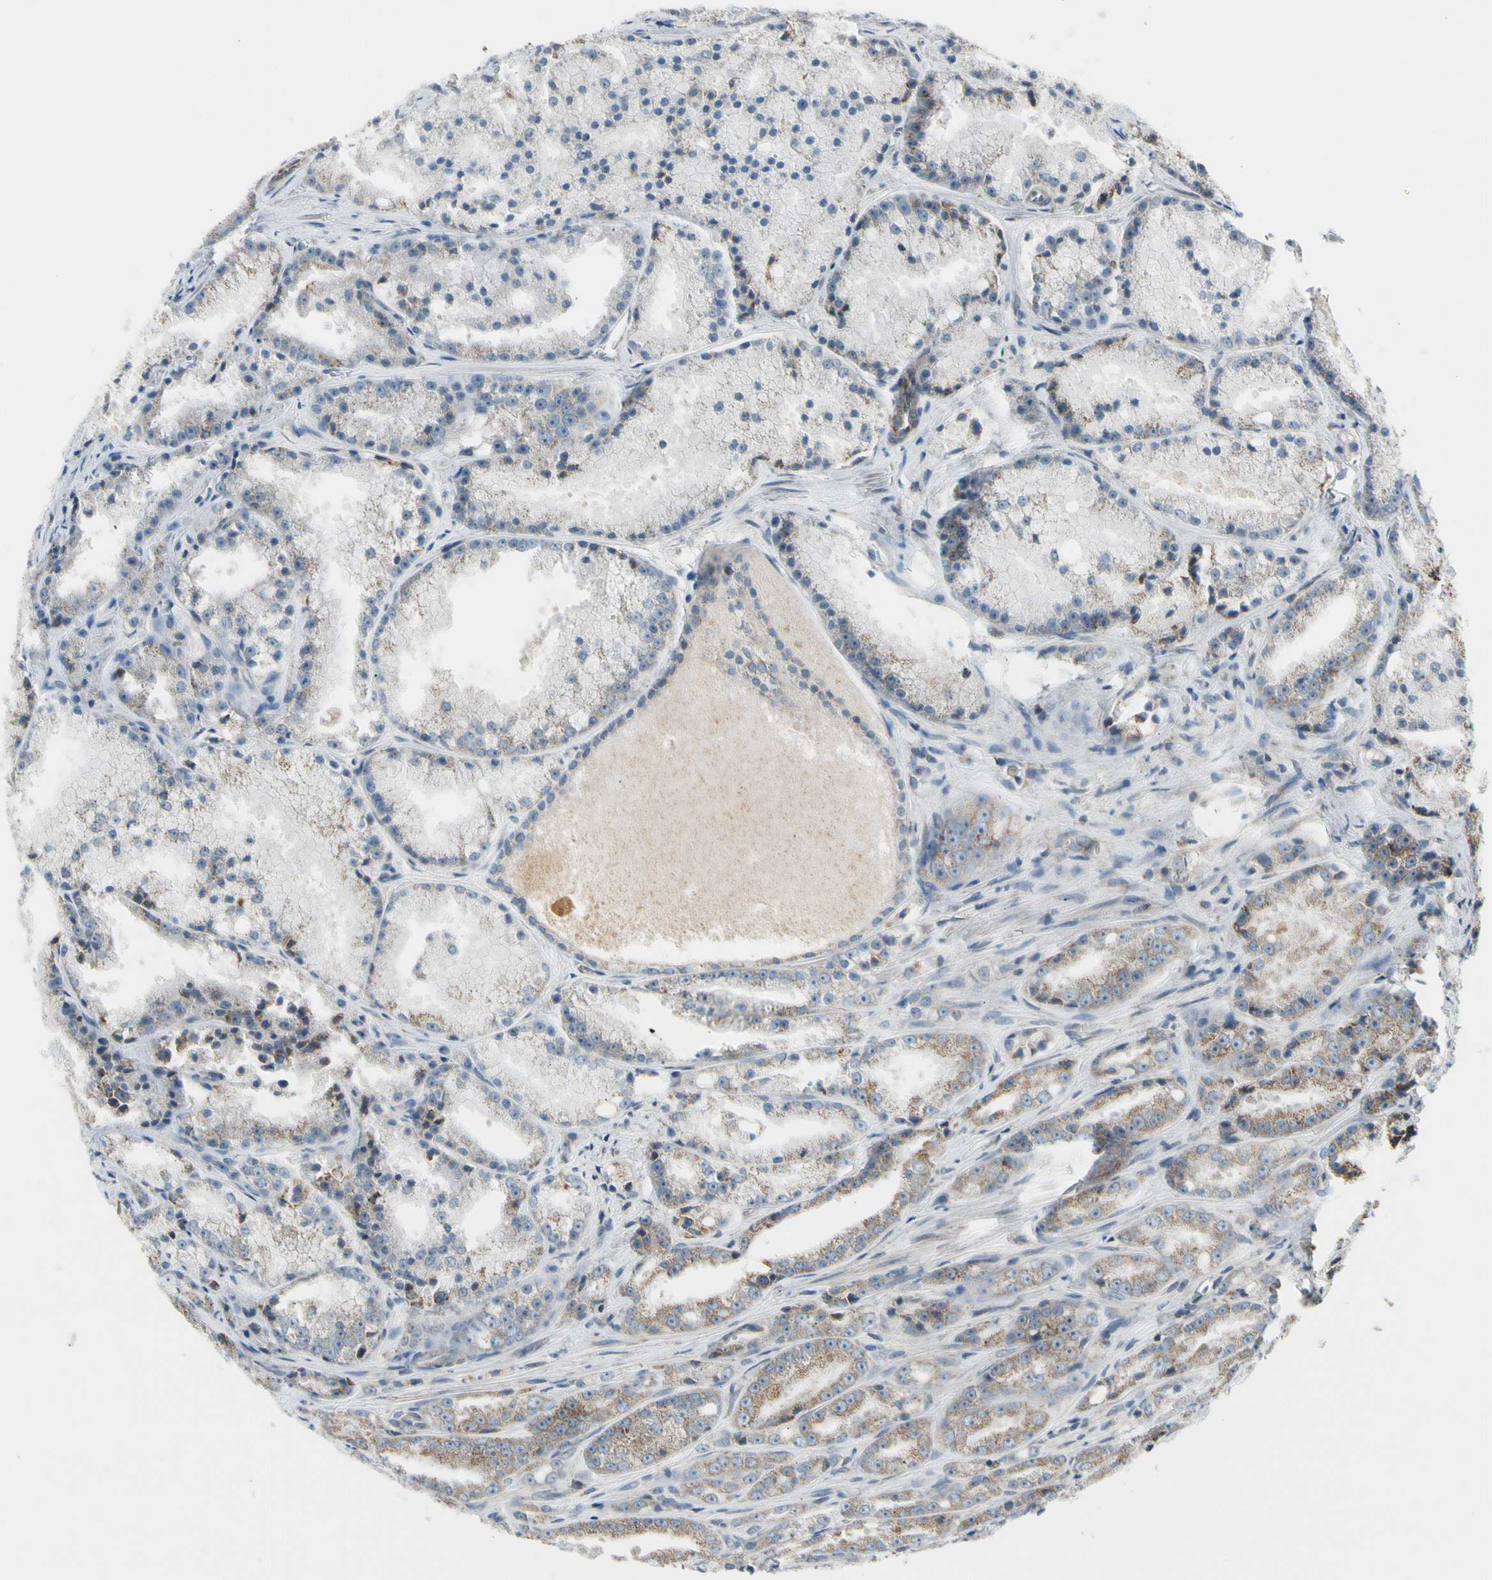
{"staining": {"intensity": "weak", "quantity": "25%-75%", "location": "cytoplasmic/membranous"}, "tissue": "prostate cancer", "cell_type": "Tumor cells", "image_type": "cancer", "snomed": [{"axis": "morphology", "description": "Adenocarcinoma, Low grade"}, {"axis": "topography", "description": "Prostate"}], "caption": "DAB (3,3'-diaminobenzidine) immunohistochemical staining of prostate cancer reveals weak cytoplasmic/membranous protein expression in approximately 25%-75% of tumor cells. (brown staining indicates protein expression, while blue staining denotes nuclei).", "gene": "NPHP3", "patient": {"sex": "male", "age": 64}}